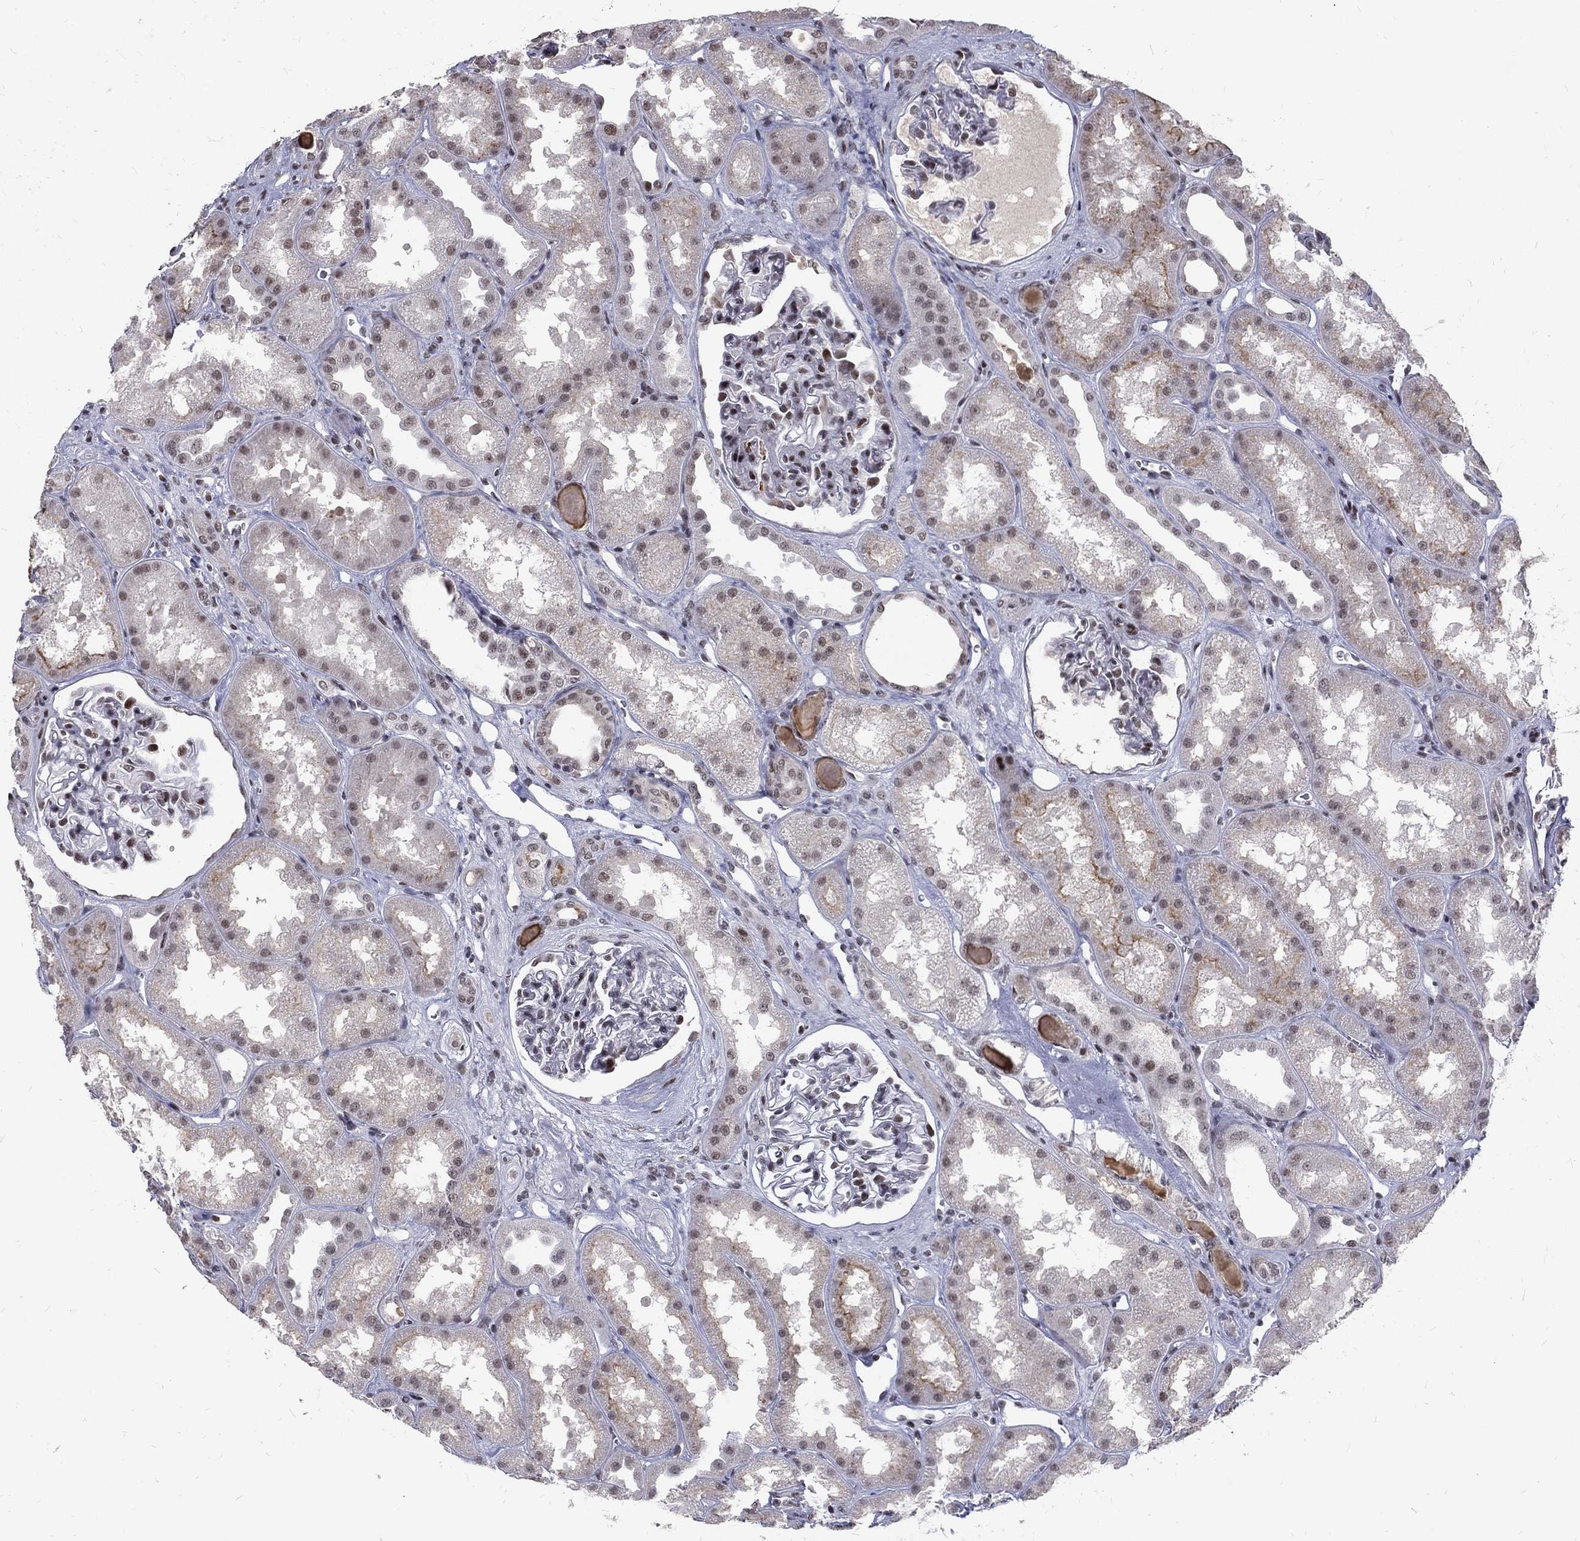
{"staining": {"intensity": "strong", "quantity": "<25%", "location": "nuclear"}, "tissue": "kidney", "cell_type": "Cells in glomeruli", "image_type": "normal", "snomed": [{"axis": "morphology", "description": "Normal tissue, NOS"}, {"axis": "topography", "description": "Kidney"}], "caption": "Immunohistochemistry (IHC) of benign human kidney reveals medium levels of strong nuclear positivity in approximately <25% of cells in glomeruli.", "gene": "TCEAL1", "patient": {"sex": "male", "age": 61}}